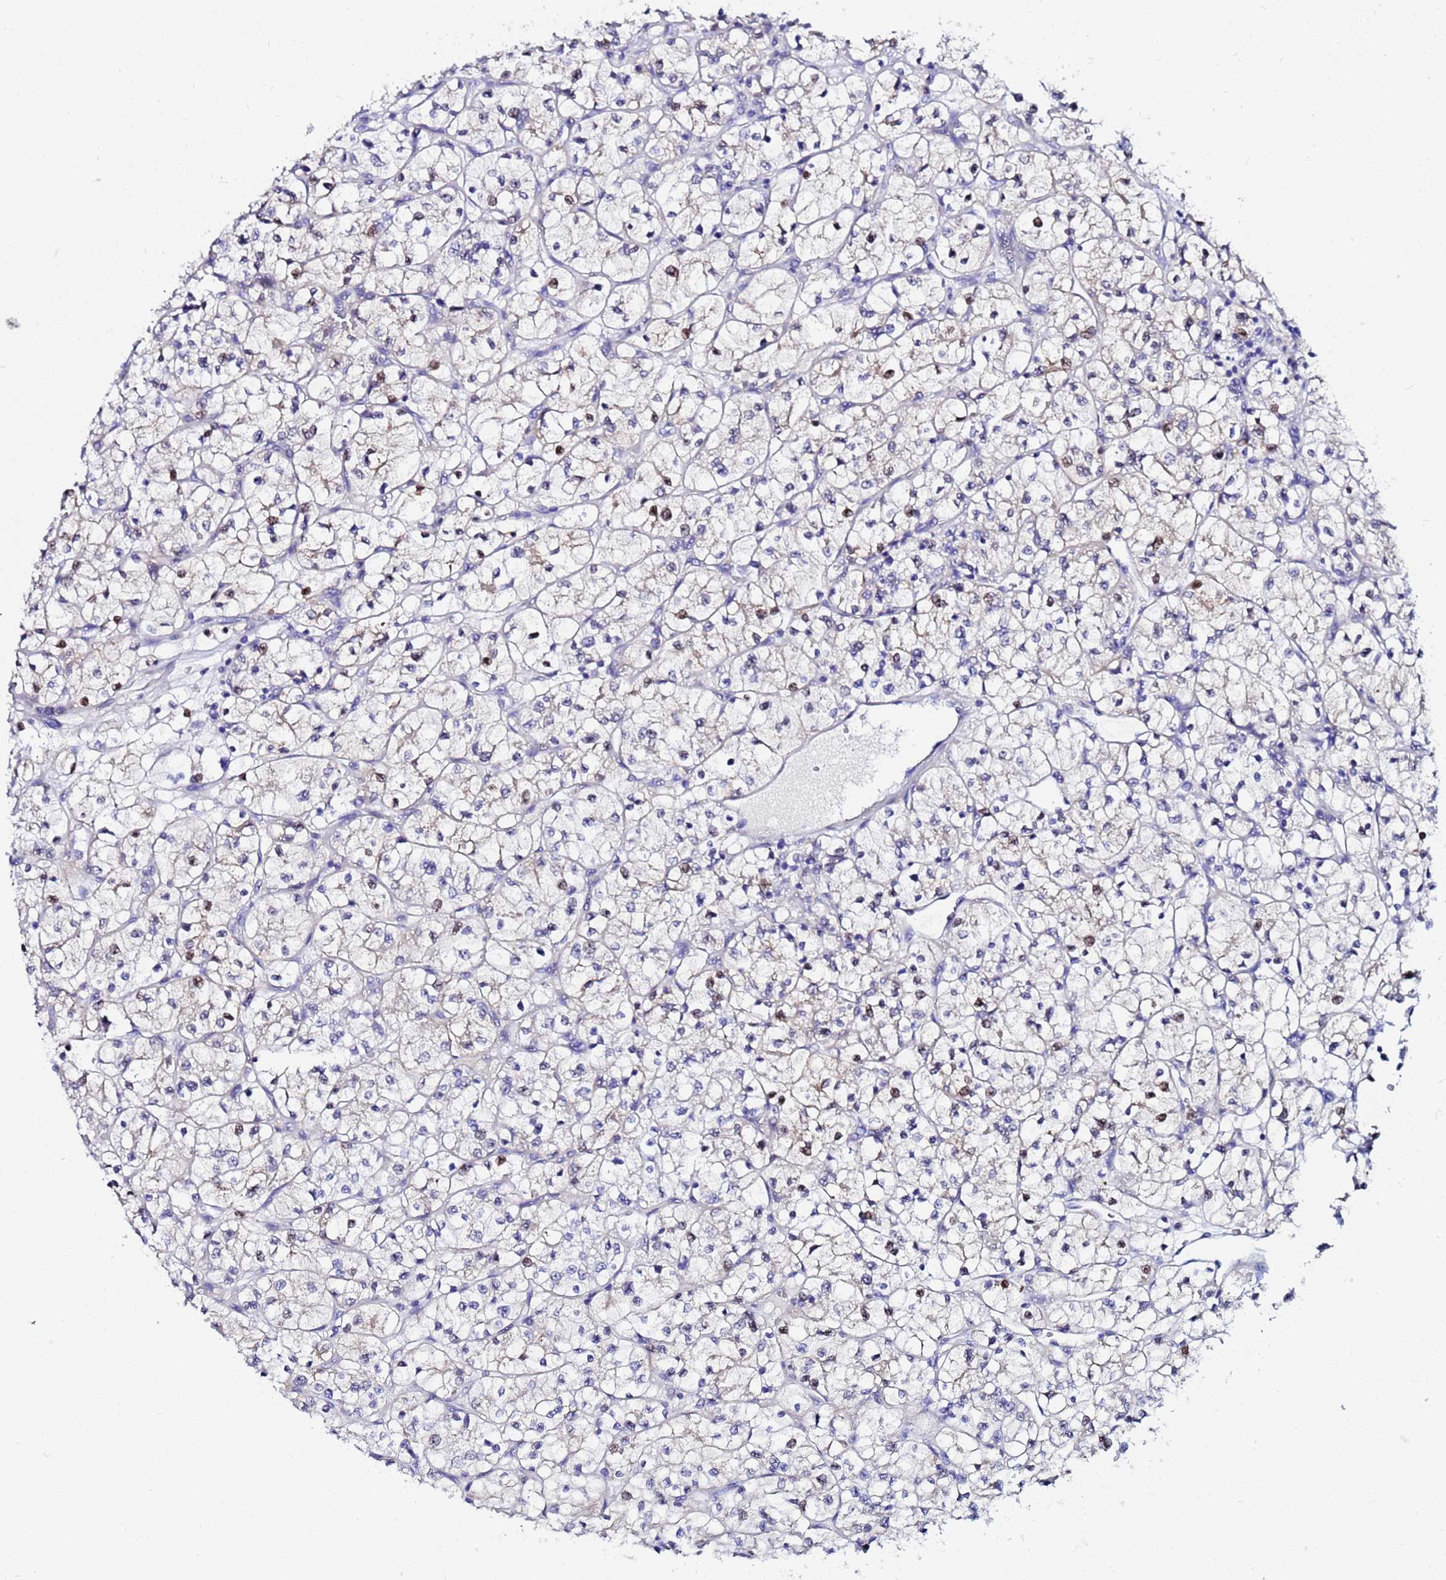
{"staining": {"intensity": "weak", "quantity": "<25%", "location": "cytoplasmic/membranous"}, "tissue": "renal cancer", "cell_type": "Tumor cells", "image_type": "cancer", "snomed": [{"axis": "morphology", "description": "Adenocarcinoma, NOS"}, {"axis": "topography", "description": "Kidney"}], "caption": "High power microscopy photomicrograph of an immunohistochemistry image of adenocarcinoma (renal), revealing no significant expression in tumor cells.", "gene": "PPP1R14C", "patient": {"sex": "female", "age": 64}}